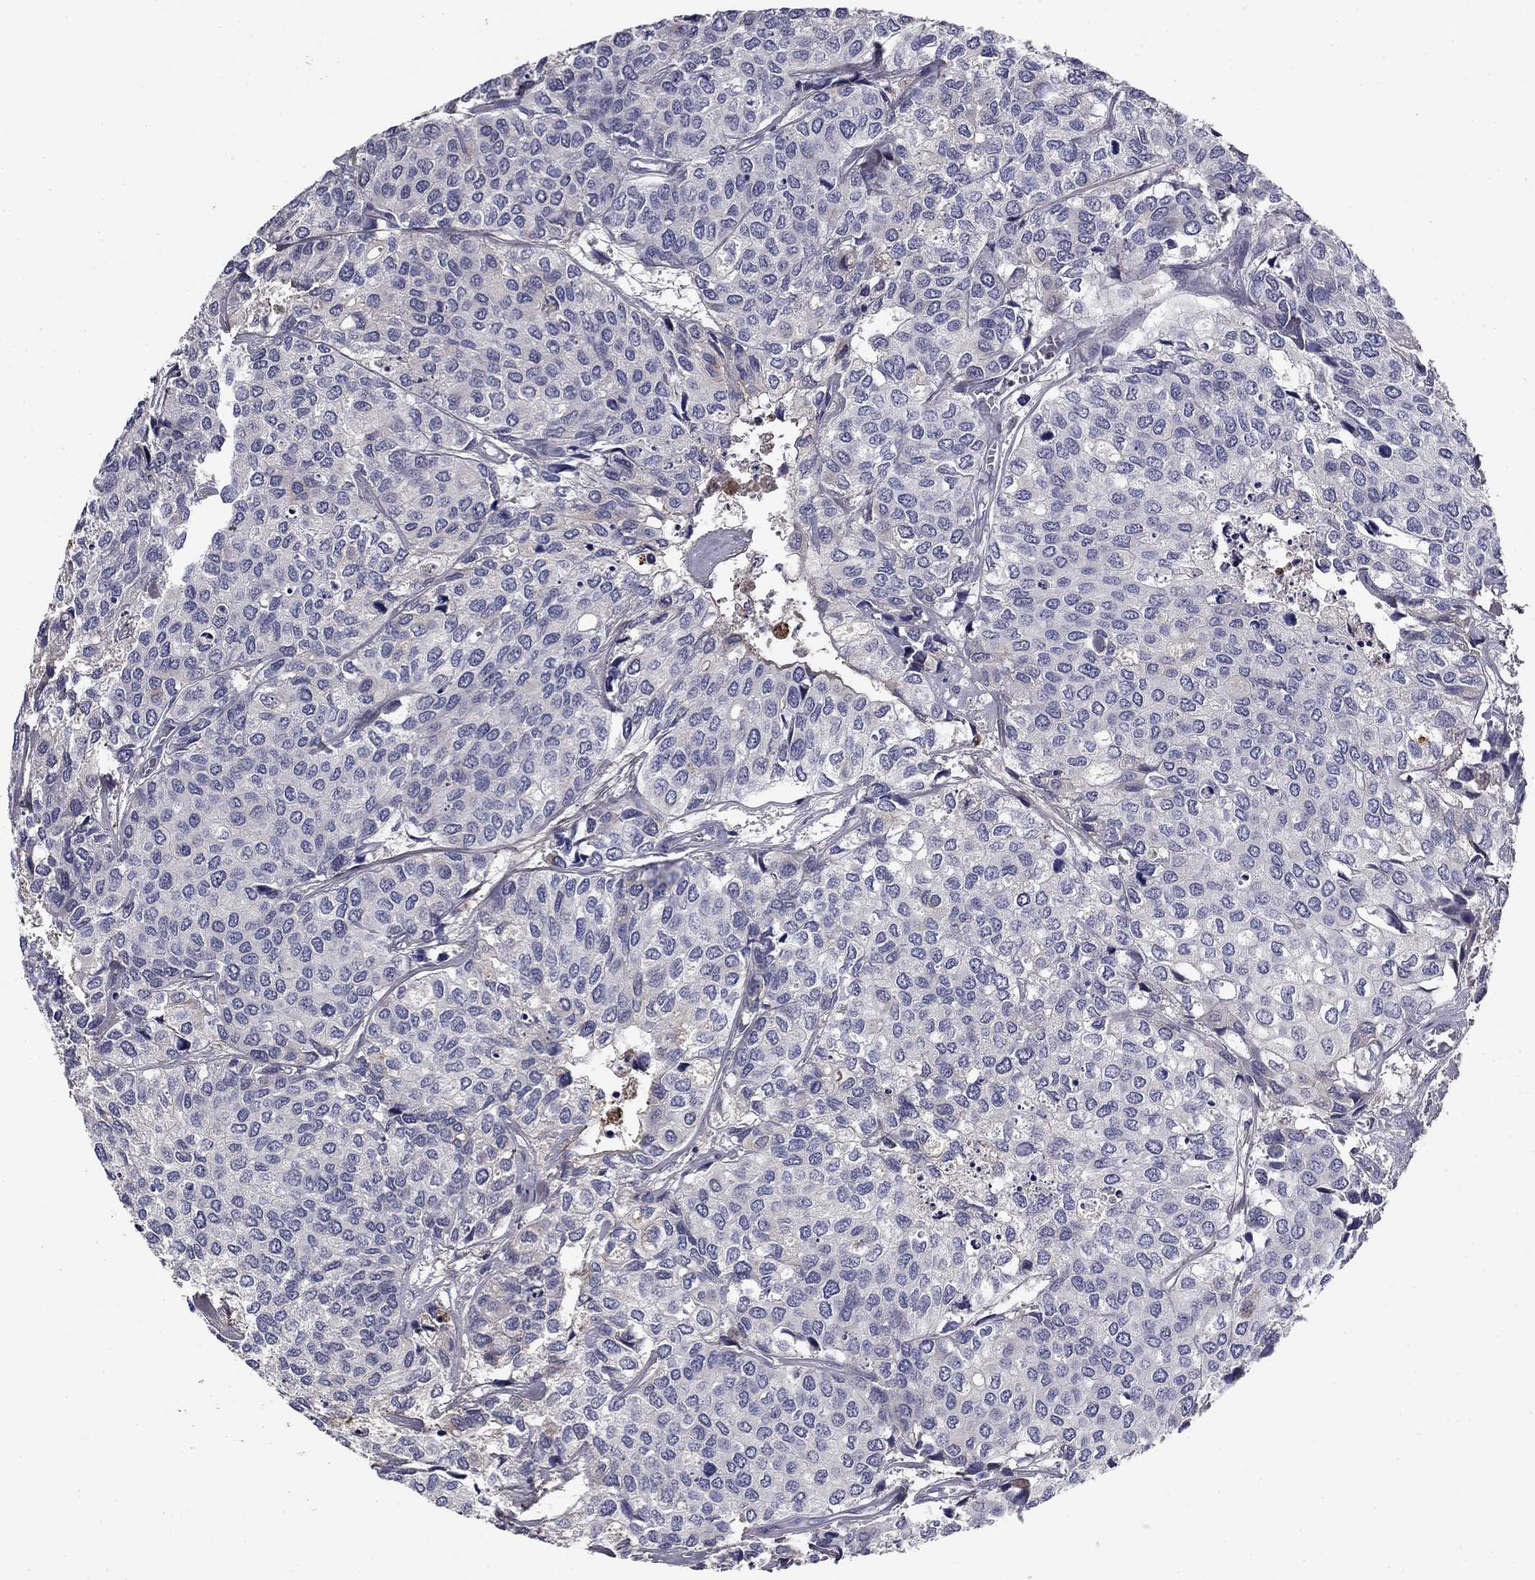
{"staining": {"intensity": "negative", "quantity": "none", "location": "none"}, "tissue": "urothelial cancer", "cell_type": "Tumor cells", "image_type": "cancer", "snomed": [{"axis": "morphology", "description": "Urothelial carcinoma, High grade"}, {"axis": "topography", "description": "Urinary bladder"}], "caption": "Histopathology image shows no protein staining in tumor cells of urothelial cancer tissue. Brightfield microscopy of IHC stained with DAB (brown) and hematoxylin (blue), captured at high magnification.", "gene": "COL2A1", "patient": {"sex": "male", "age": 73}}